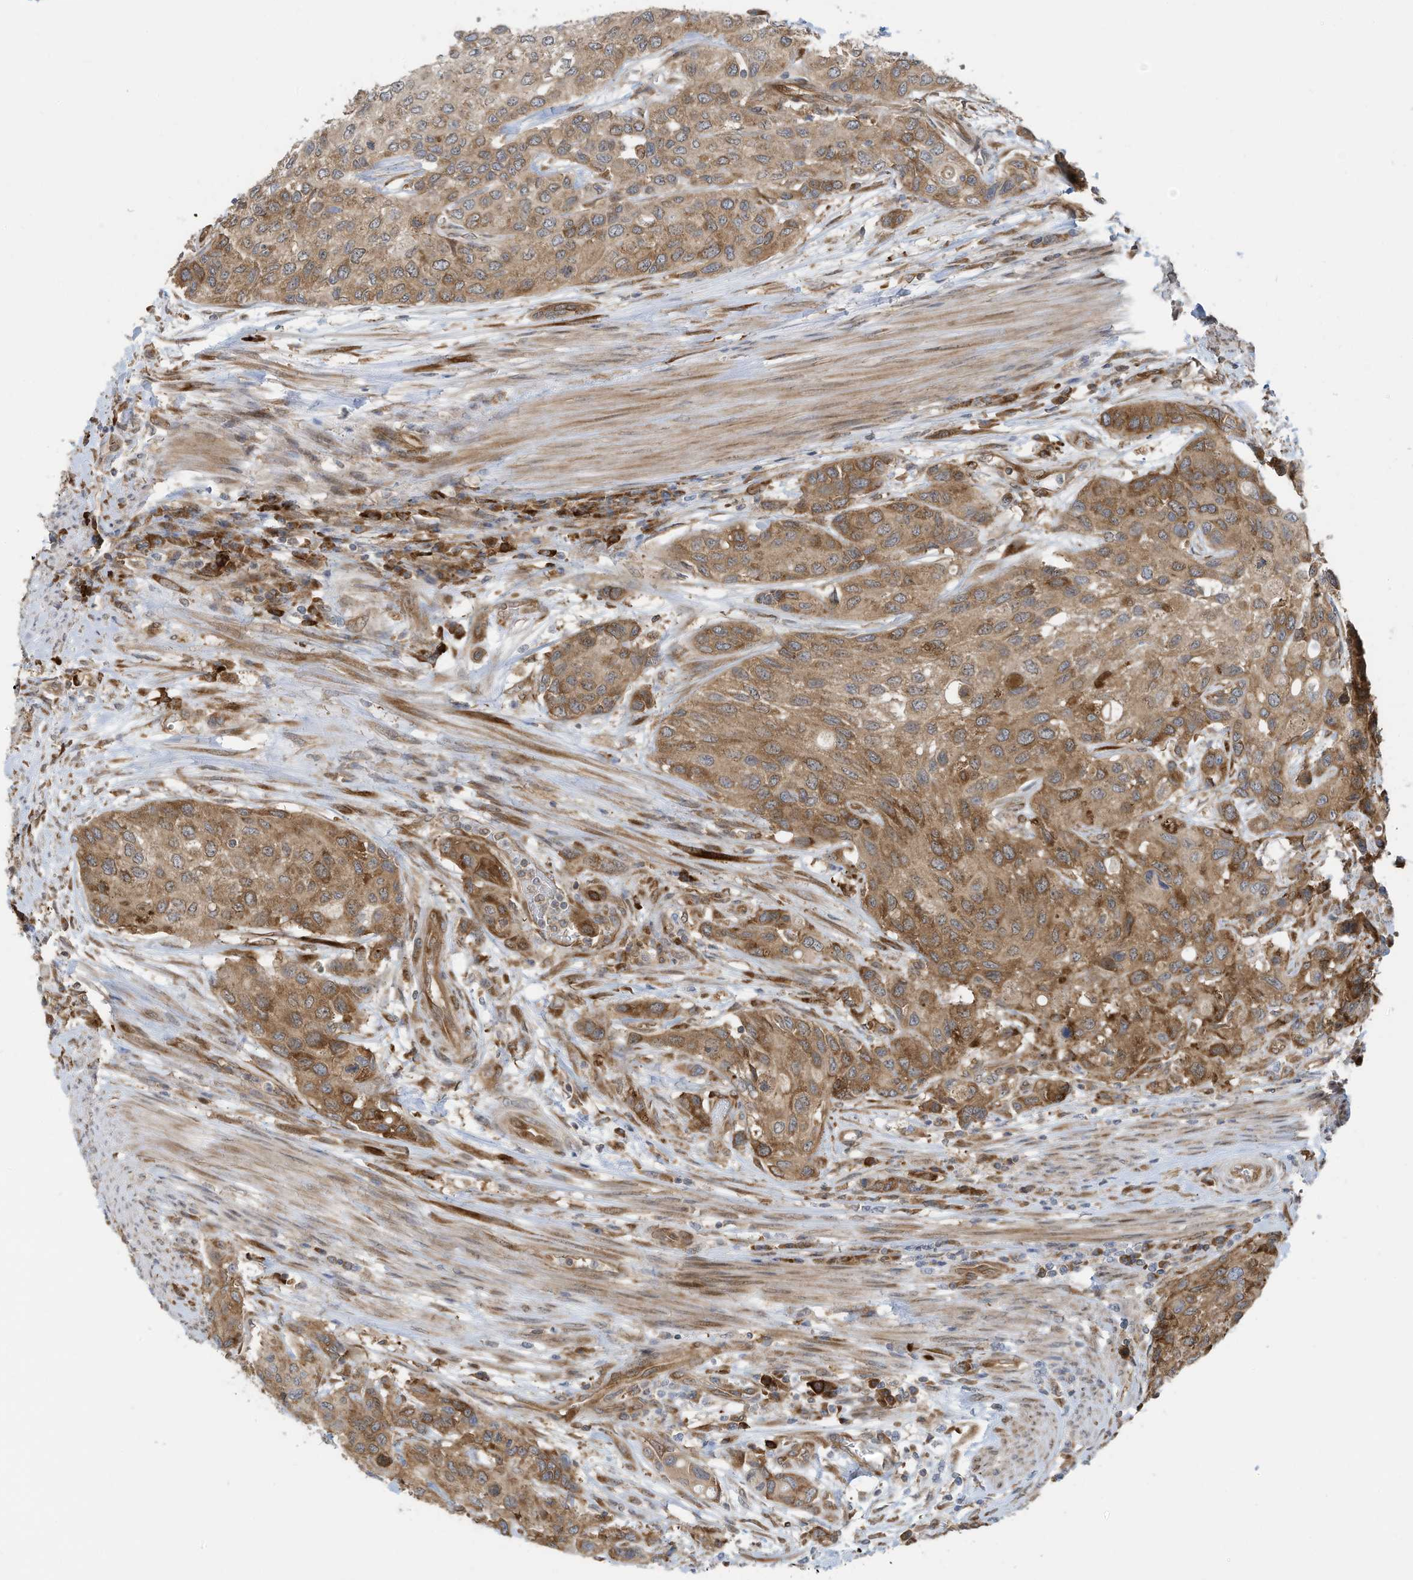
{"staining": {"intensity": "moderate", "quantity": "25%-75%", "location": "cytoplasmic/membranous"}, "tissue": "urothelial cancer", "cell_type": "Tumor cells", "image_type": "cancer", "snomed": [{"axis": "morphology", "description": "Normal tissue, NOS"}, {"axis": "morphology", "description": "Urothelial carcinoma, High grade"}, {"axis": "topography", "description": "Vascular tissue"}, {"axis": "topography", "description": "Urinary bladder"}], "caption": "This photomicrograph exhibits high-grade urothelial carcinoma stained with IHC to label a protein in brown. The cytoplasmic/membranous of tumor cells show moderate positivity for the protein. Nuclei are counter-stained blue.", "gene": "USE1", "patient": {"sex": "female", "age": 56}}